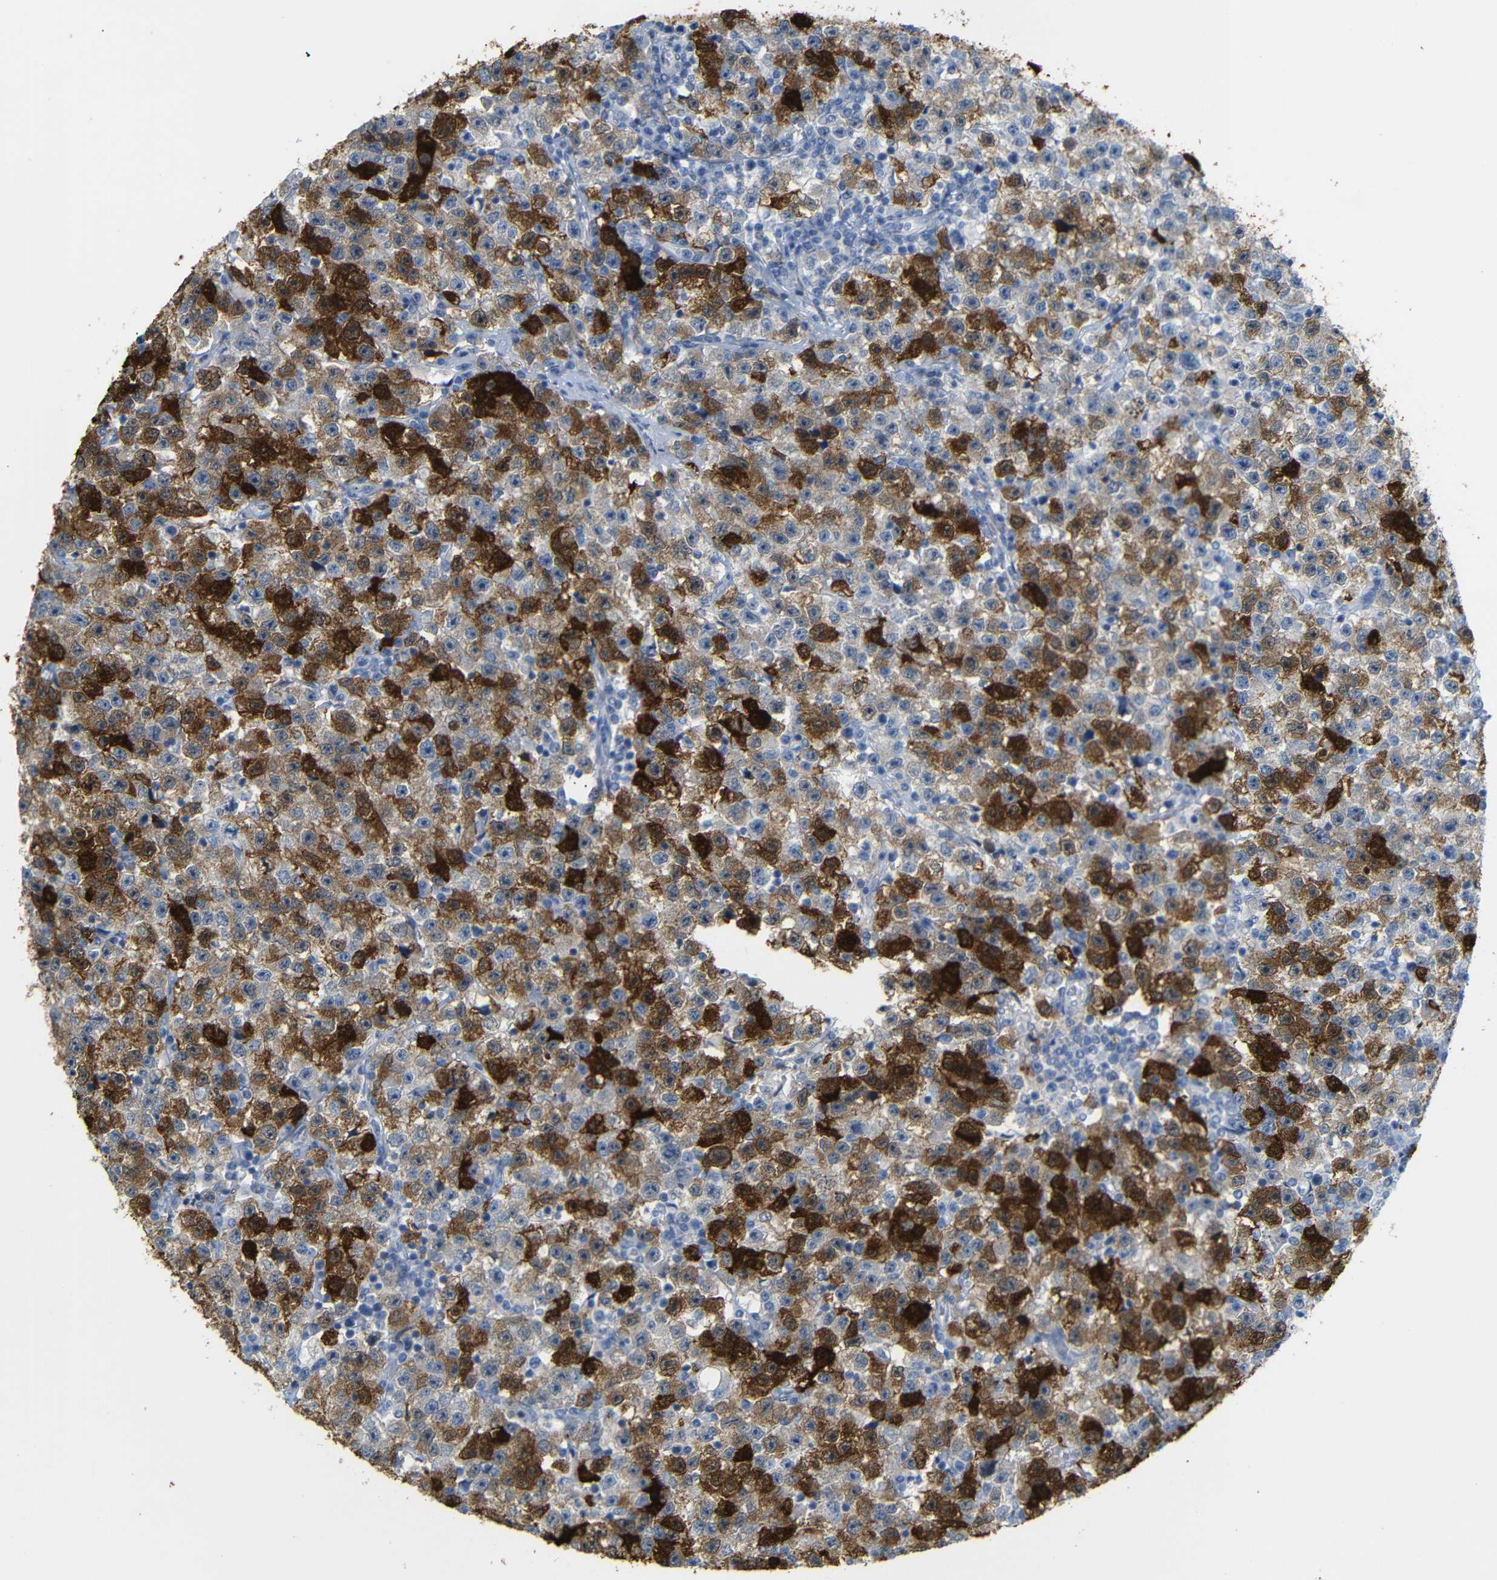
{"staining": {"intensity": "strong", "quantity": ">75%", "location": "cytoplasmic/membranous,nuclear"}, "tissue": "testis cancer", "cell_type": "Tumor cells", "image_type": "cancer", "snomed": [{"axis": "morphology", "description": "Seminoma, NOS"}, {"axis": "topography", "description": "Testis"}], "caption": "About >75% of tumor cells in human testis cancer show strong cytoplasmic/membranous and nuclear protein positivity as visualized by brown immunohistochemical staining.", "gene": "MT1A", "patient": {"sex": "male", "age": 22}}